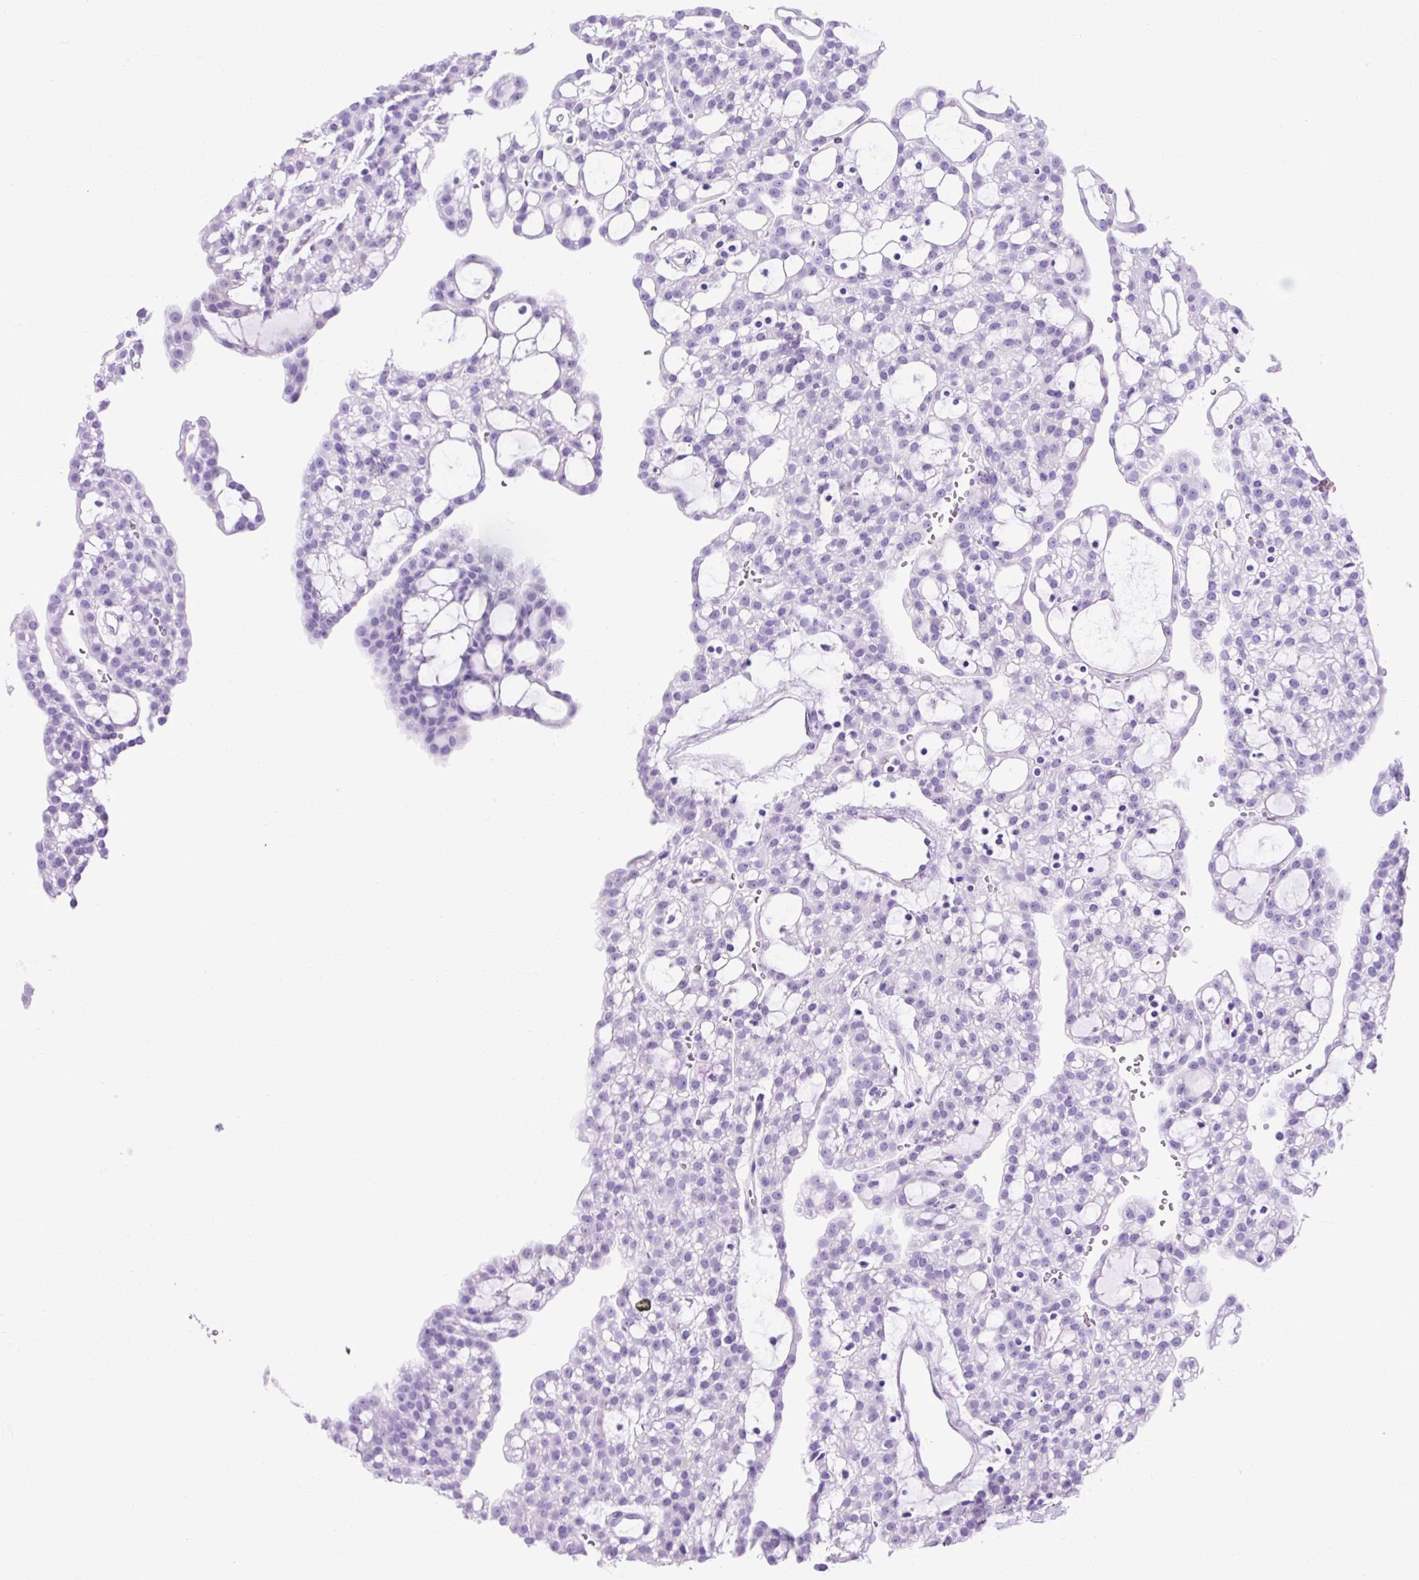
{"staining": {"intensity": "negative", "quantity": "none", "location": "none"}, "tissue": "renal cancer", "cell_type": "Tumor cells", "image_type": "cancer", "snomed": [{"axis": "morphology", "description": "Adenocarcinoma, NOS"}, {"axis": "topography", "description": "Kidney"}], "caption": "IHC image of neoplastic tissue: human renal adenocarcinoma stained with DAB (3,3'-diaminobenzidine) exhibits no significant protein staining in tumor cells.", "gene": "KRT12", "patient": {"sex": "male", "age": 63}}